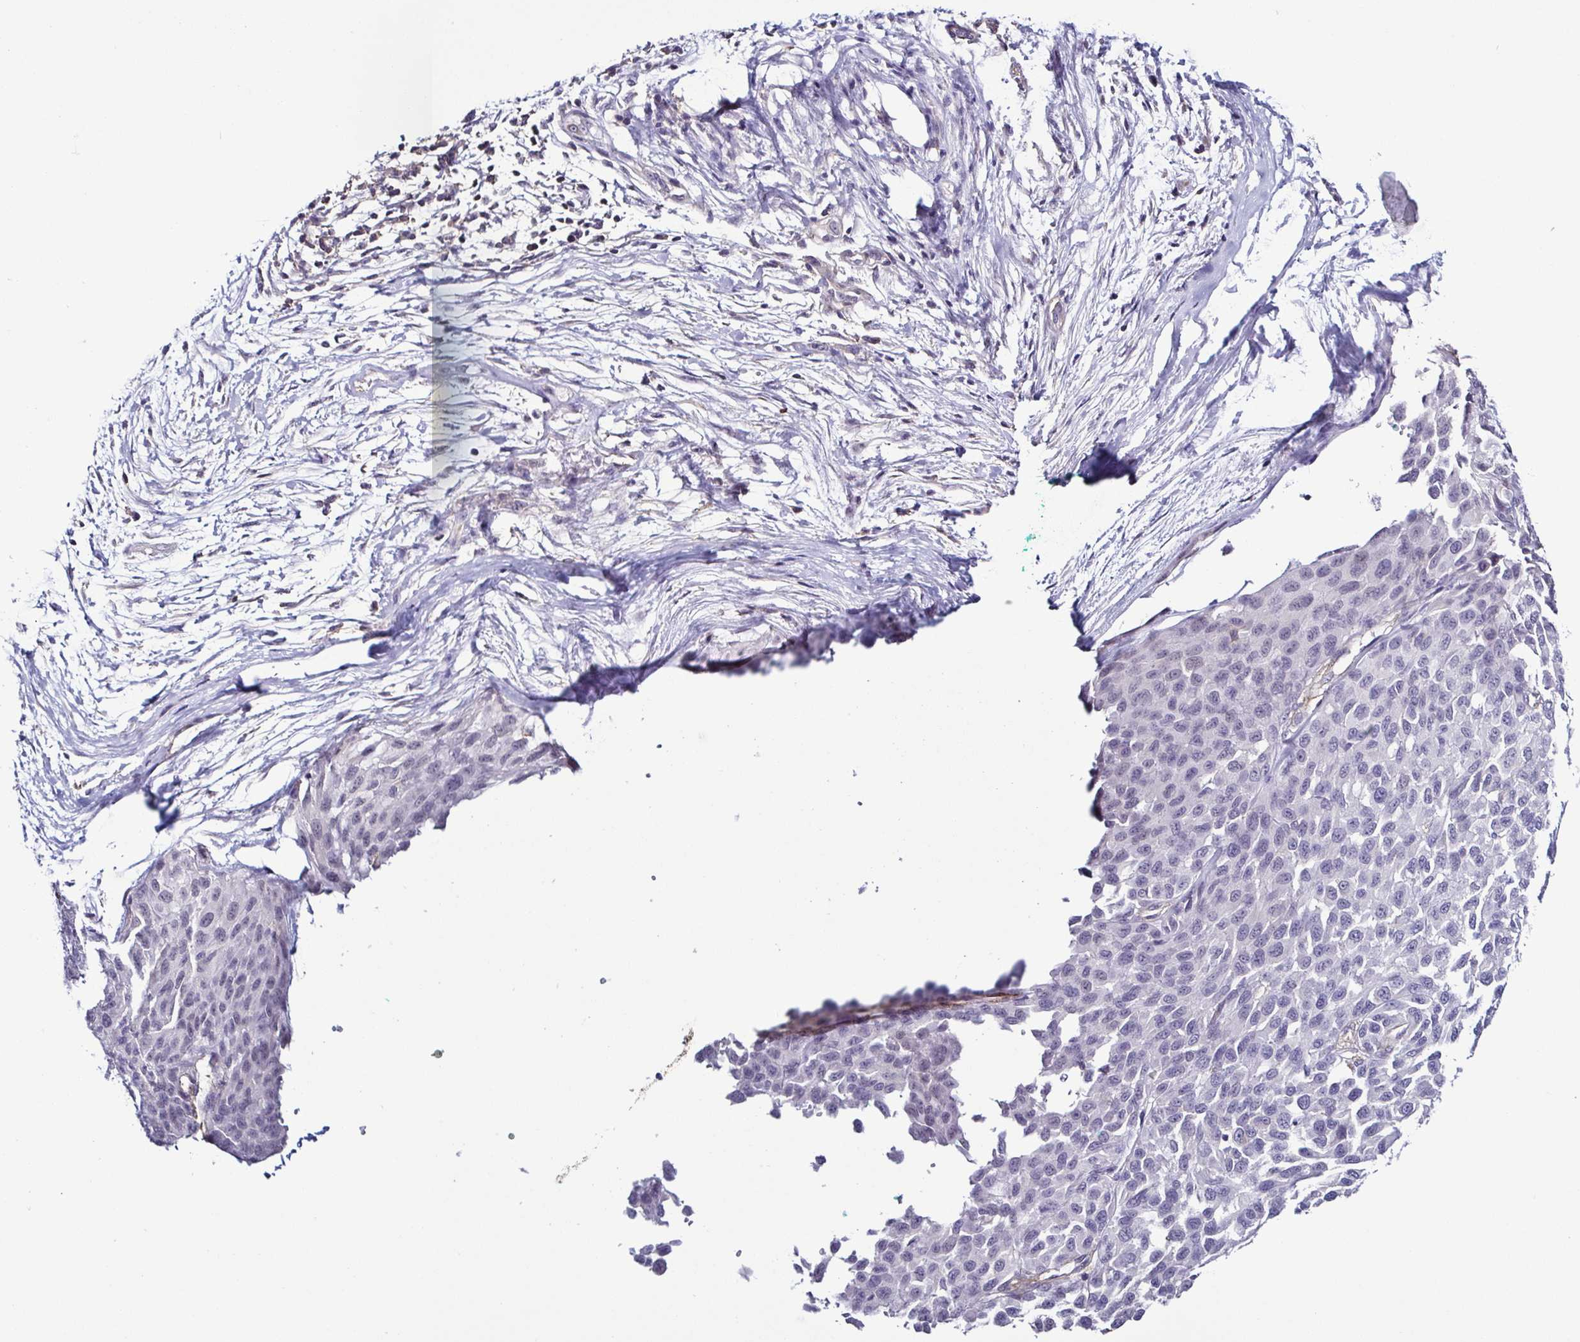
{"staining": {"intensity": "negative", "quantity": "none", "location": "none"}, "tissue": "melanoma", "cell_type": "Tumor cells", "image_type": "cancer", "snomed": [{"axis": "morphology", "description": "Malignant melanoma, NOS"}, {"axis": "topography", "description": "Skin"}], "caption": "Protein analysis of malignant melanoma exhibits no significant expression in tumor cells.", "gene": "TNNT2", "patient": {"sex": "male", "age": 62}}